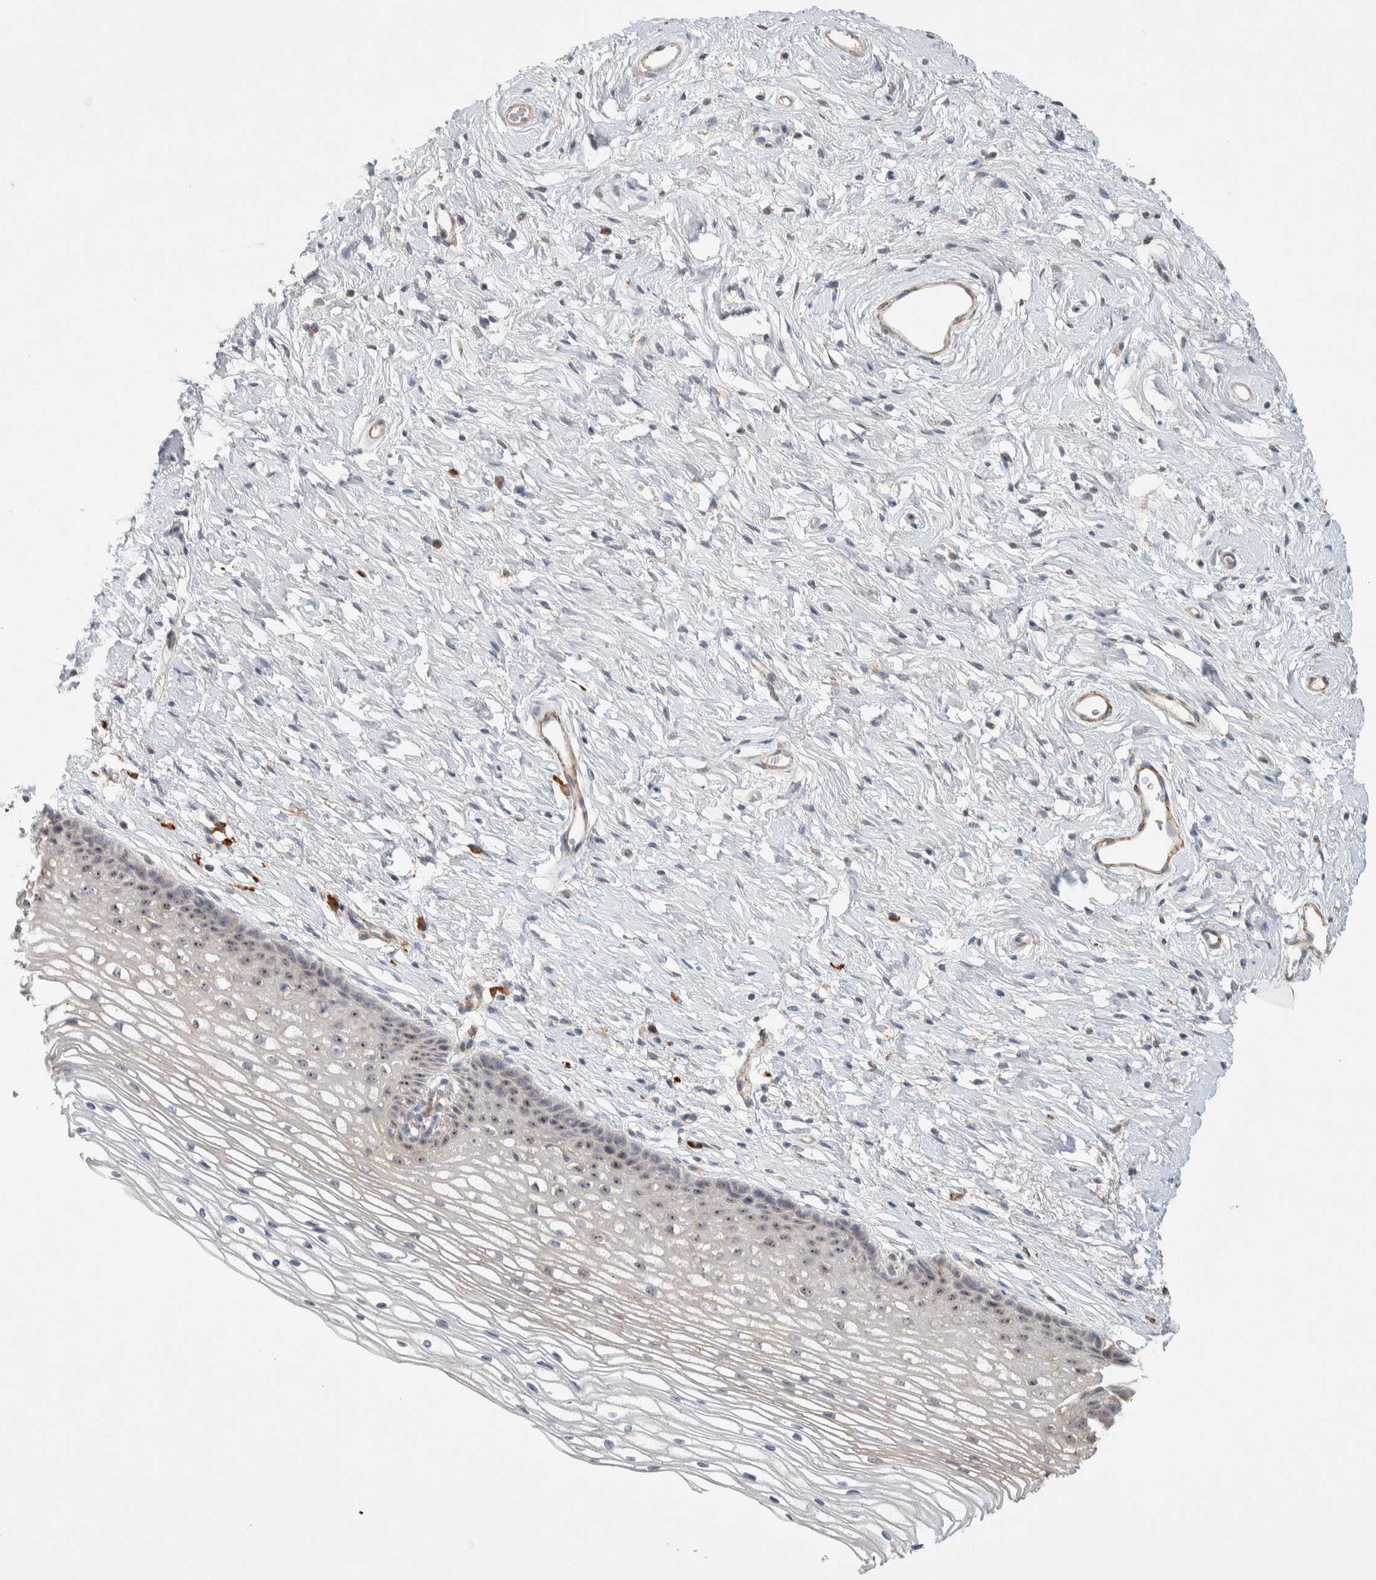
{"staining": {"intensity": "weak", "quantity": ">75%", "location": "cytoplasmic/membranous"}, "tissue": "cervix", "cell_type": "Glandular cells", "image_type": "normal", "snomed": [{"axis": "morphology", "description": "Normal tissue, NOS"}, {"axis": "topography", "description": "Cervix"}], "caption": "Immunohistochemistry (IHC) staining of normal cervix, which reveals low levels of weak cytoplasmic/membranous positivity in approximately >75% of glandular cells indicating weak cytoplasmic/membranous protein positivity. The staining was performed using DAB (3,3'-diaminobenzidine) (brown) for protein detection and nuclei were counterstained in hematoxylin (blue).", "gene": "KLHL40", "patient": {"sex": "female", "age": 77}}